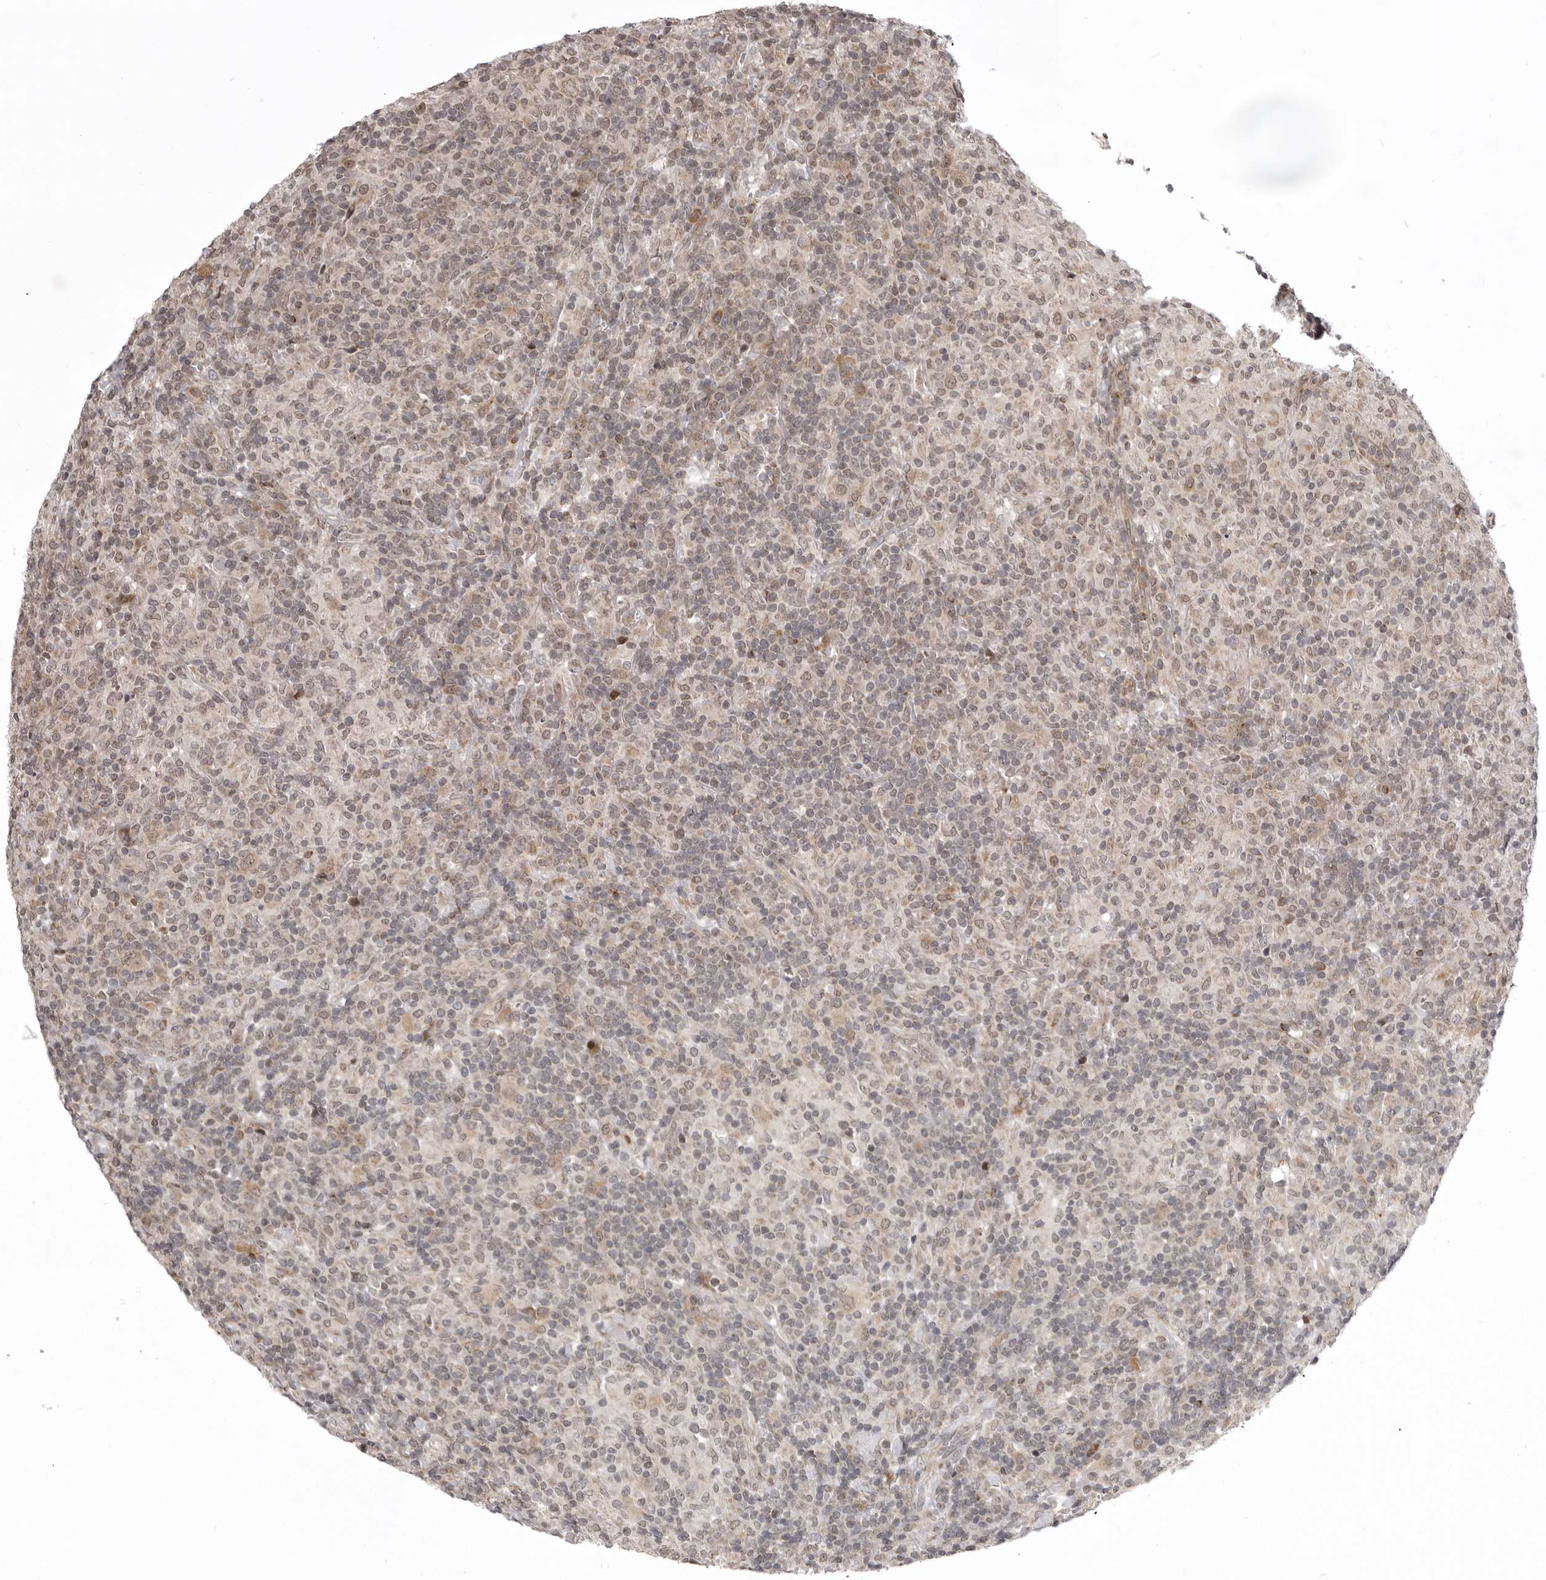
{"staining": {"intensity": "weak", "quantity": "25%-75%", "location": "cytoplasmic/membranous"}, "tissue": "lymphoma", "cell_type": "Tumor cells", "image_type": "cancer", "snomed": [{"axis": "morphology", "description": "Hodgkin's disease, NOS"}, {"axis": "topography", "description": "Lymph node"}], "caption": "There is low levels of weak cytoplasmic/membranous expression in tumor cells of lymphoma, as demonstrated by immunohistochemical staining (brown color).", "gene": "C1orf109", "patient": {"sex": "male", "age": 70}}